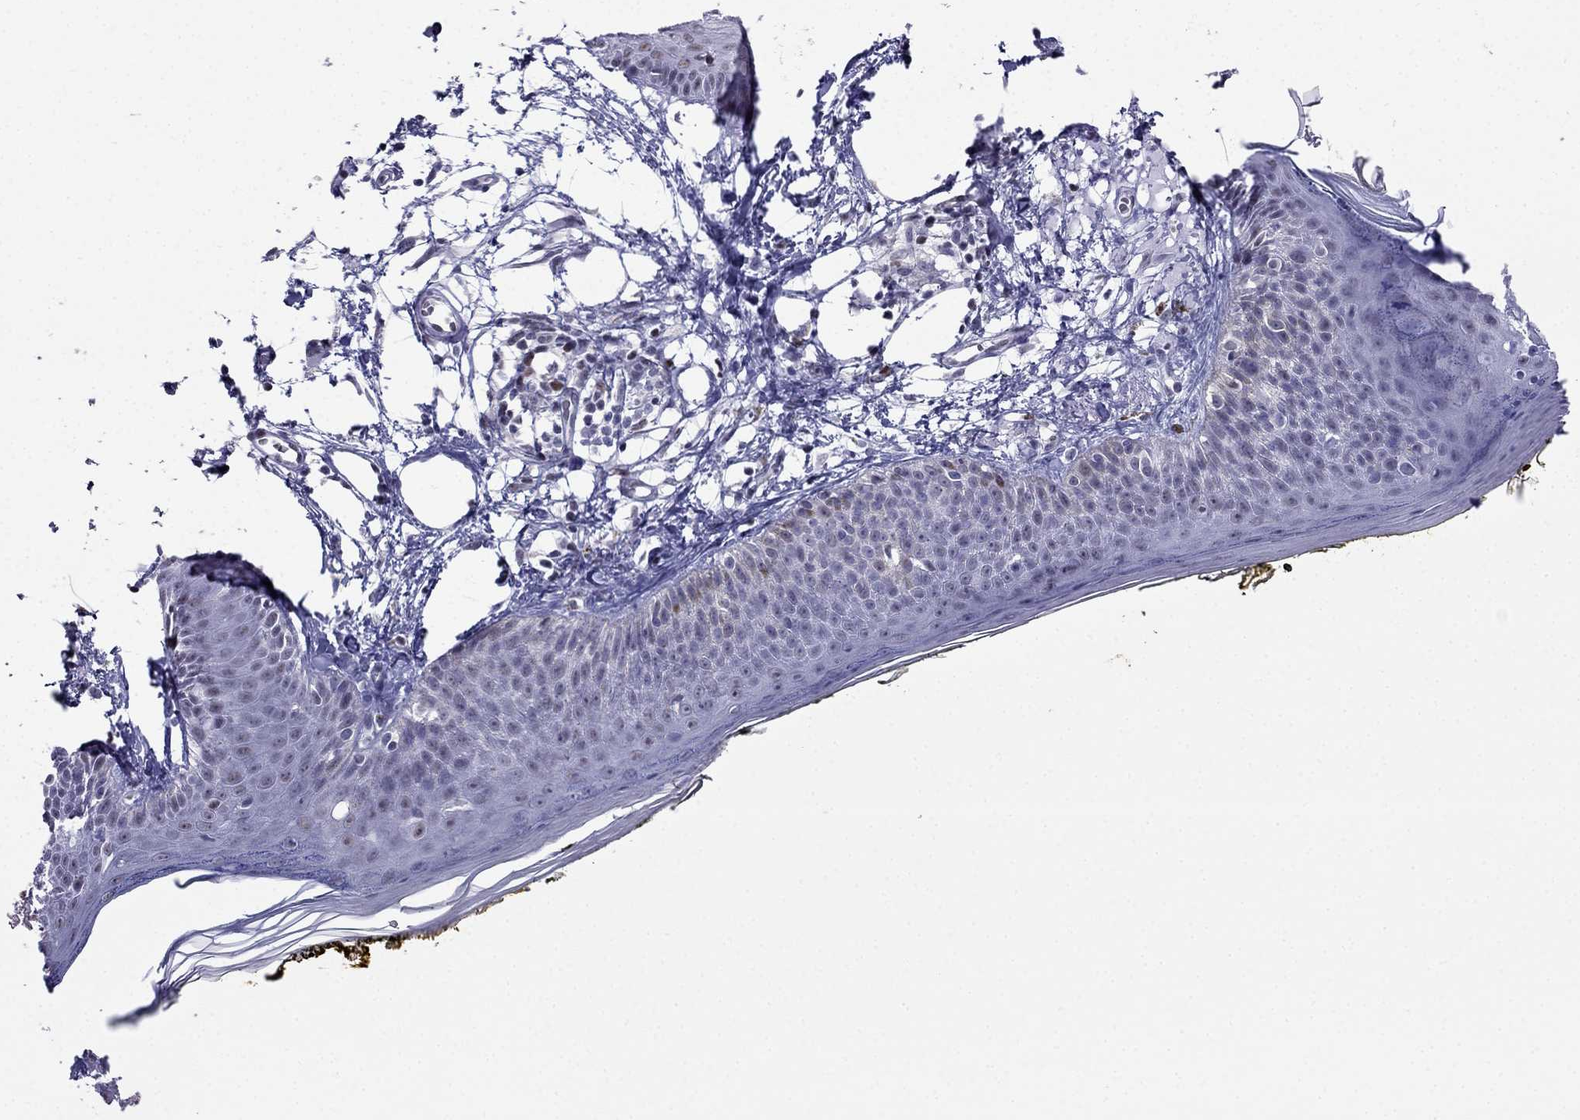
{"staining": {"intensity": "negative", "quantity": "none", "location": "none"}, "tissue": "skin", "cell_type": "Fibroblasts", "image_type": "normal", "snomed": [{"axis": "morphology", "description": "Normal tissue, NOS"}, {"axis": "topography", "description": "Skin"}], "caption": "High power microscopy photomicrograph of an immunohistochemistry photomicrograph of normal skin, revealing no significant expression in fibroblasts.", "gene": "PPM1G", "patient": {"sex": "male", "age": 76}}